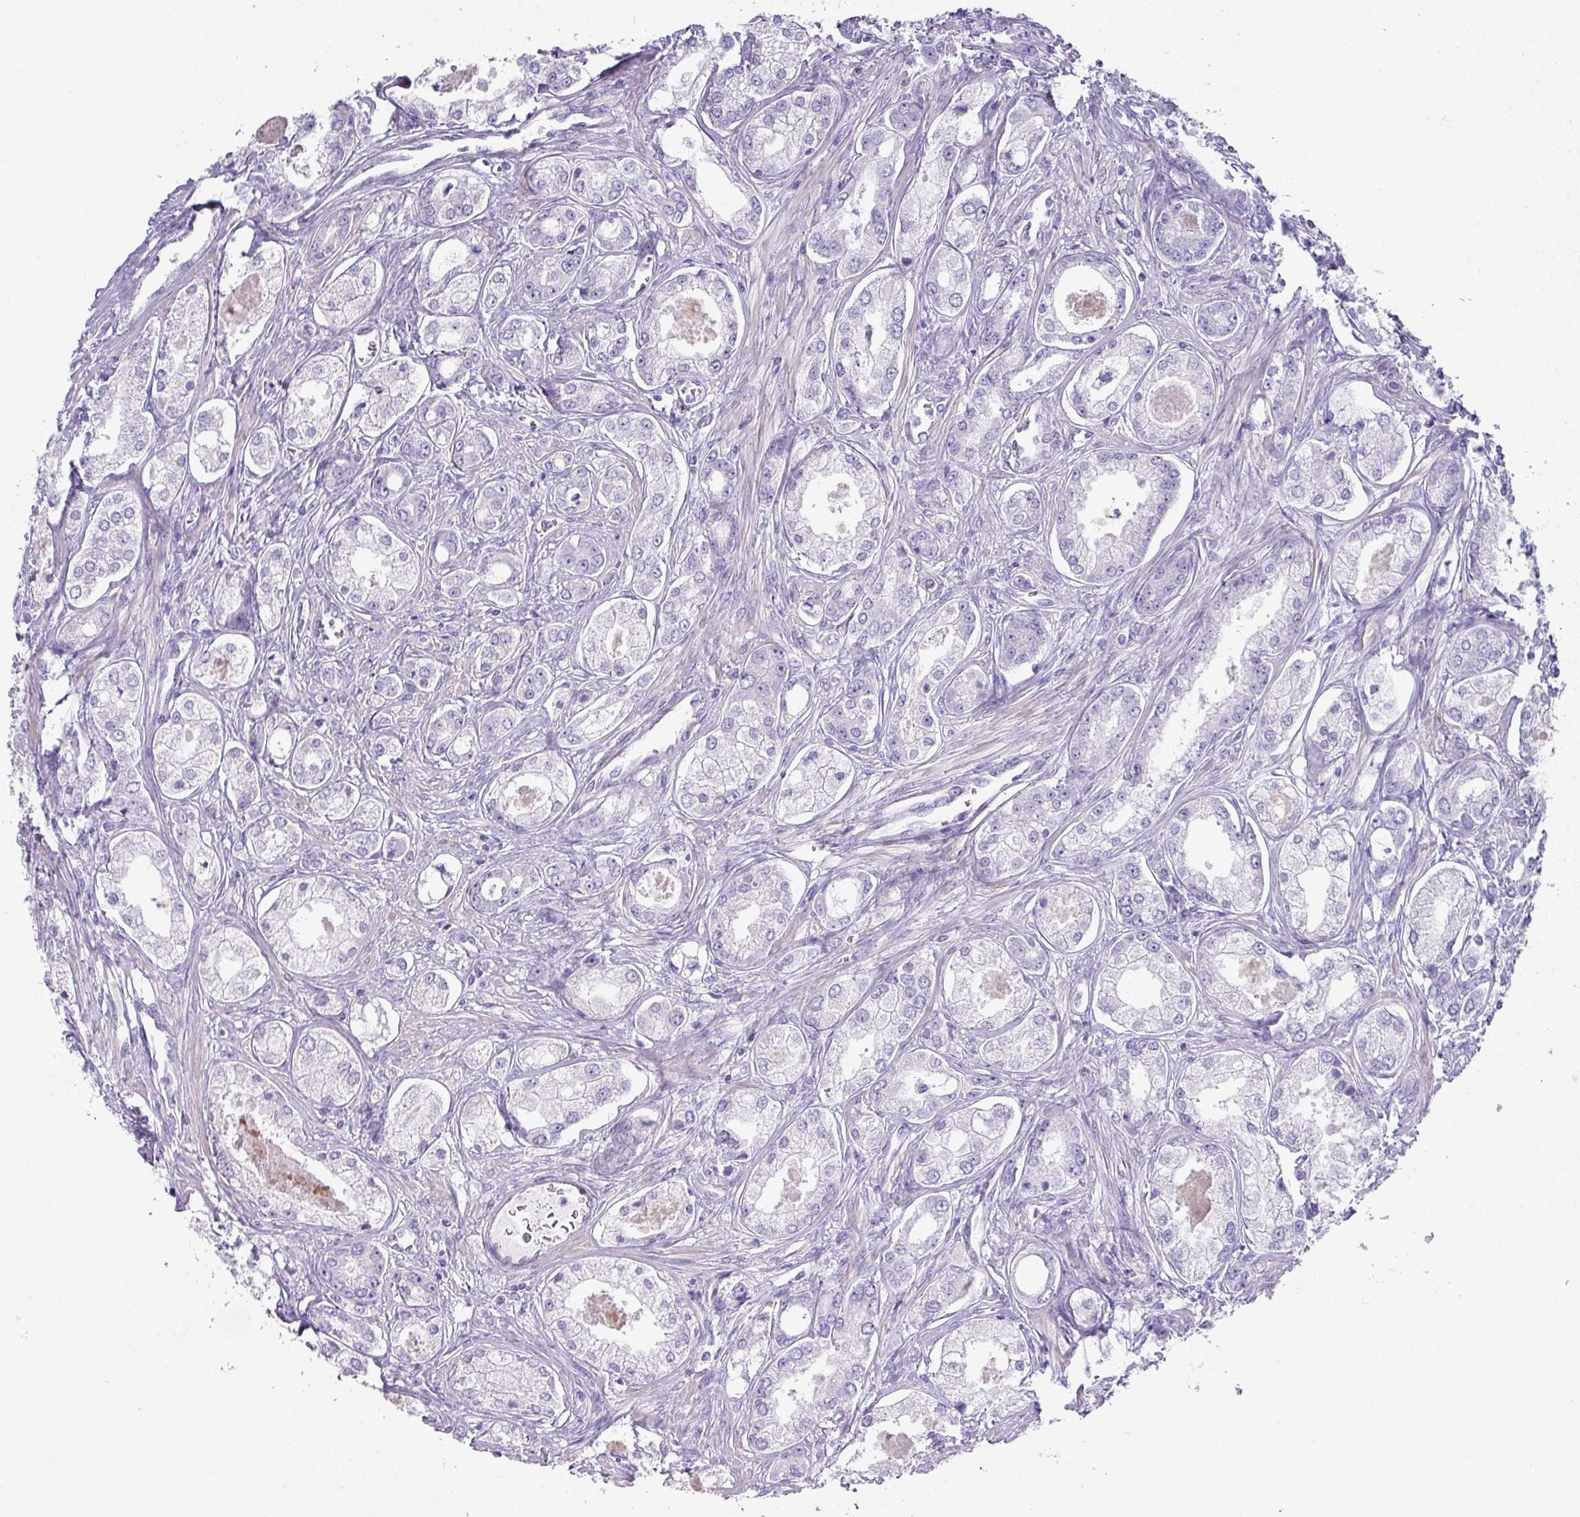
{"staining": {"intensity": "negative", "quantity": "none", "location": "none"}, "tissue": "prostate cancer", "cell_type": "Tumor cells", "image_type": "cancer", "snomed": [{"axis": "morphology", "description": "Adenocarcinoma, Low grade"}, {"axis": "topography", "description": "Prostate"}], "caption": "A photomicrograph of human prostate cancer is negative for staining in tumor cells.", "gene": "GLI4", "patient": {"sex": "male", "age": 68}}